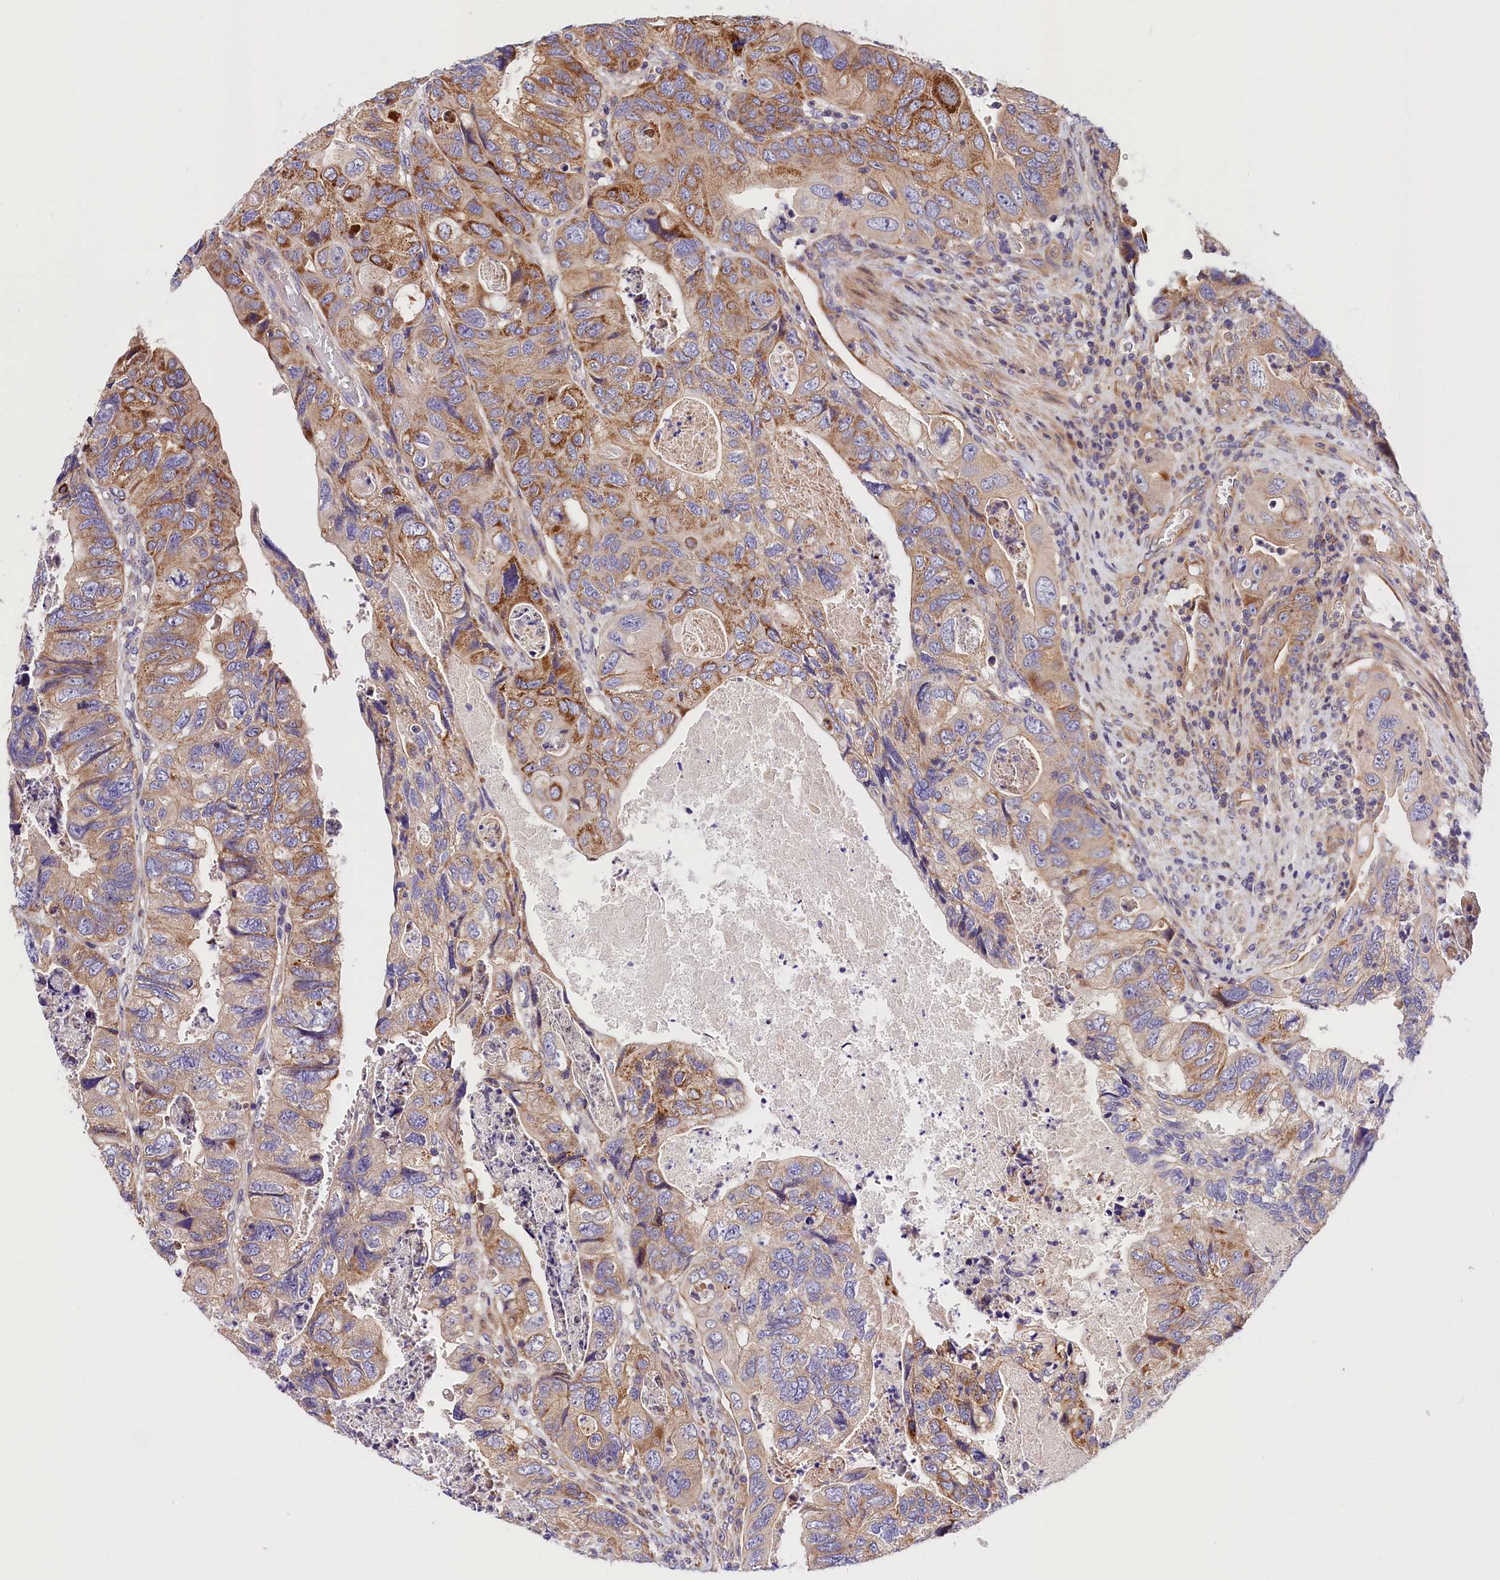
{"staining": {"intensity": "moderate", "quantity": ">75%", "location": "cytoplasmic/membranous"}, "tissue": "colorectal cancer", "cell_type": "Tumor cells", "image_type": "cancer", "snomed": [{"axis": "morphology", "description": "Adenocarcinoma, NOS"}, {"axis": "topography", "description": "Rectum"}], "caption": "Immunohistochemistry (IHC) staining of colorectal adenocarcinoma, which exhibits medium levels of moderate cytoplasmic/membranous expression in approximately >75% of tumor cells indicating moderate cytoplasmic/membranous protein expression. The staining was performed using DAB (brown) for protein detection and nuclei were counterstained in hematoxylin (blue).", "gene": "ARMC6", "patient": {"sex": "male", "age": 63}}